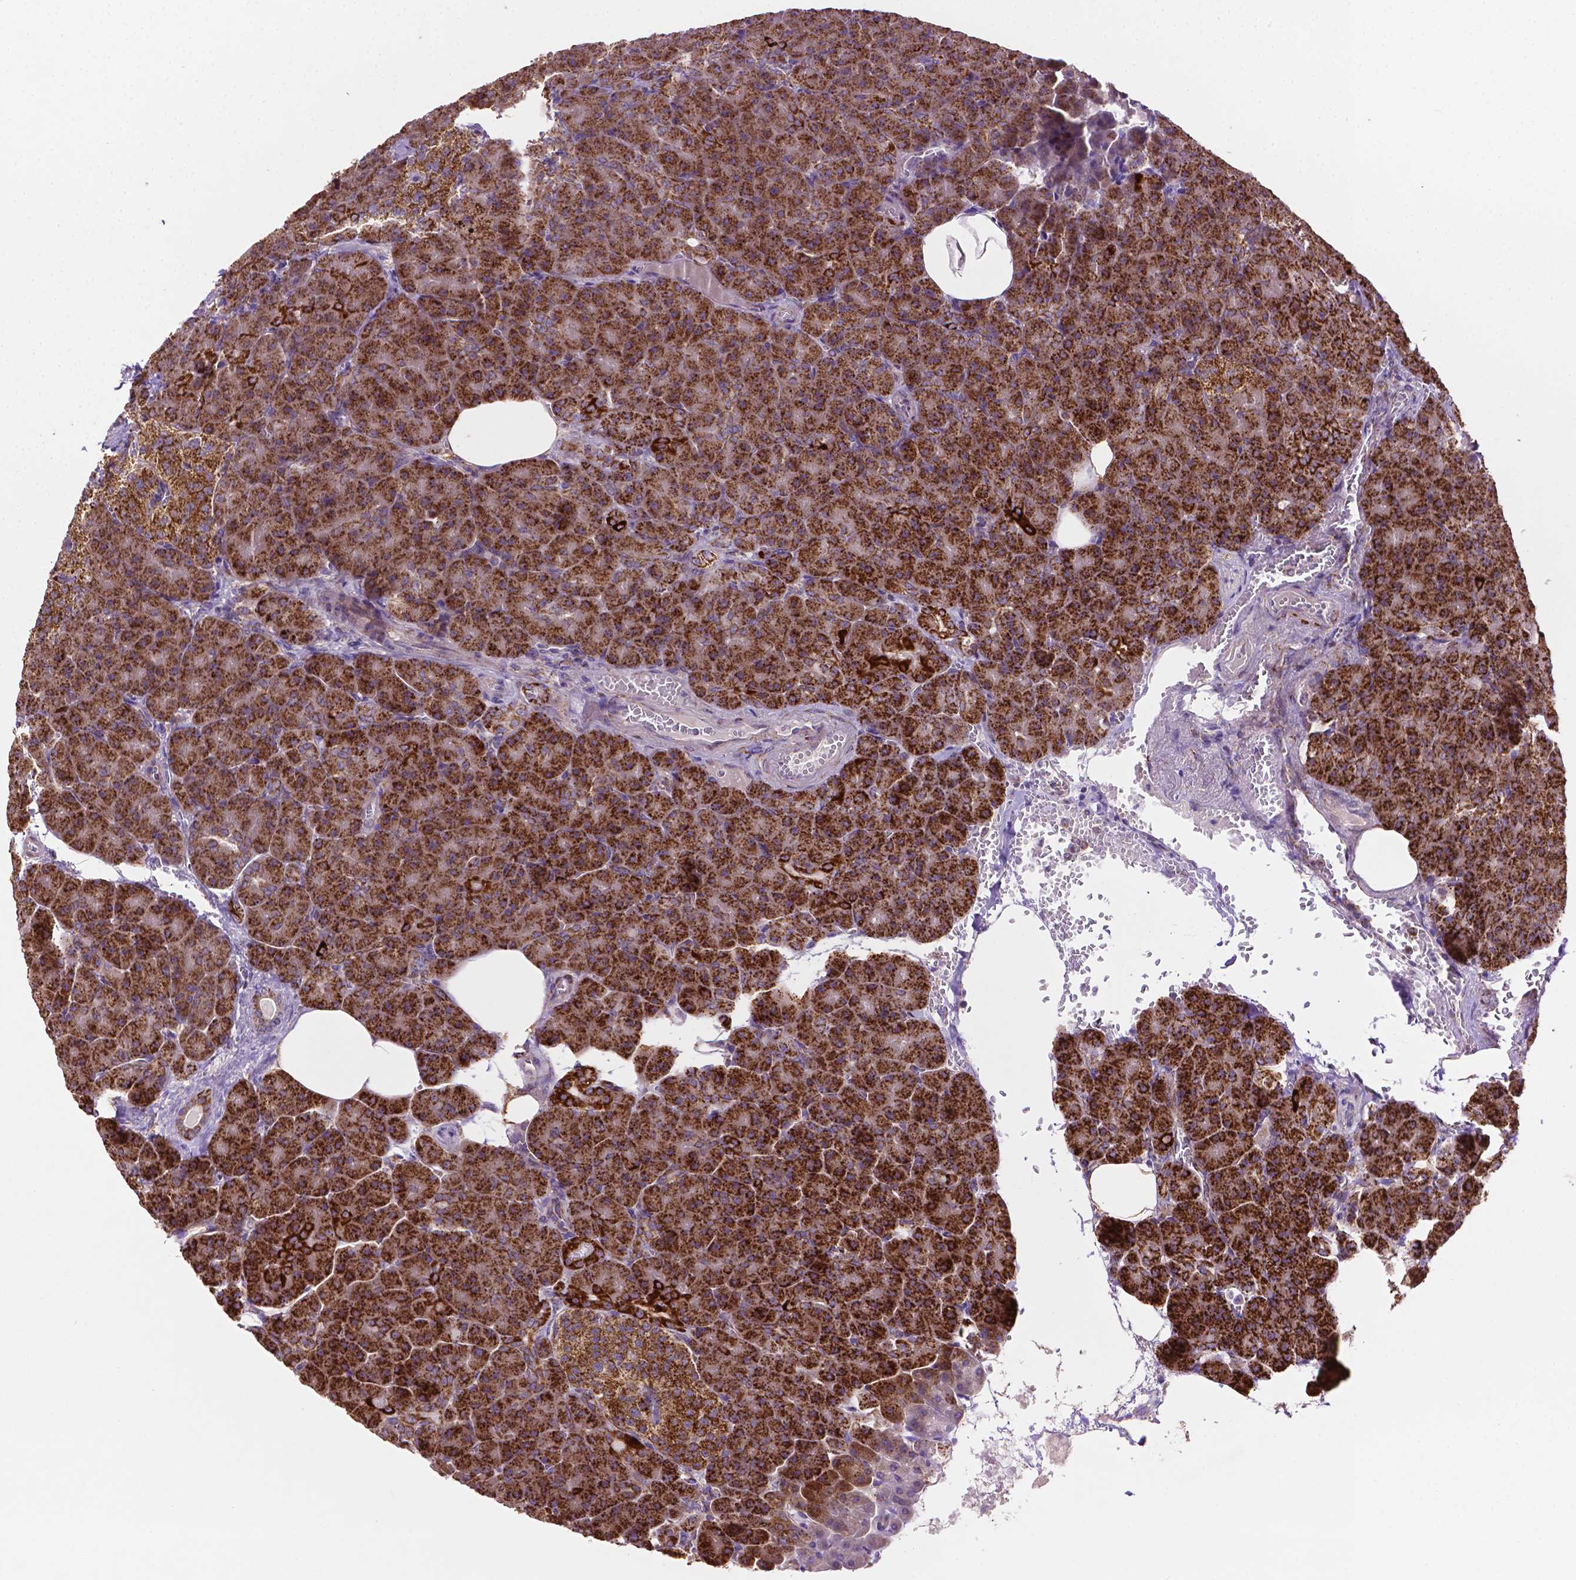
{"staining": {"intensity": "strong", "quantity": ">75%", "location": "cytoplasmic/membranous"}, "tissue": "pancreas", "cell_type": "Exocrine glandular cells", "image_type": "normal", "snomed": [{"axis": "morphology", "description": "Normal tissue, NOS"}, {"axis": "topography", "description": "Pancreas"}], "caption": "Protein staining of normal pancreas demonstrates strong cytoplasmic/membranous staining in about >75% of exocrine glandular cells.", "gene": "ILVBL", "patient": {"sex": "female", "age": 74}}